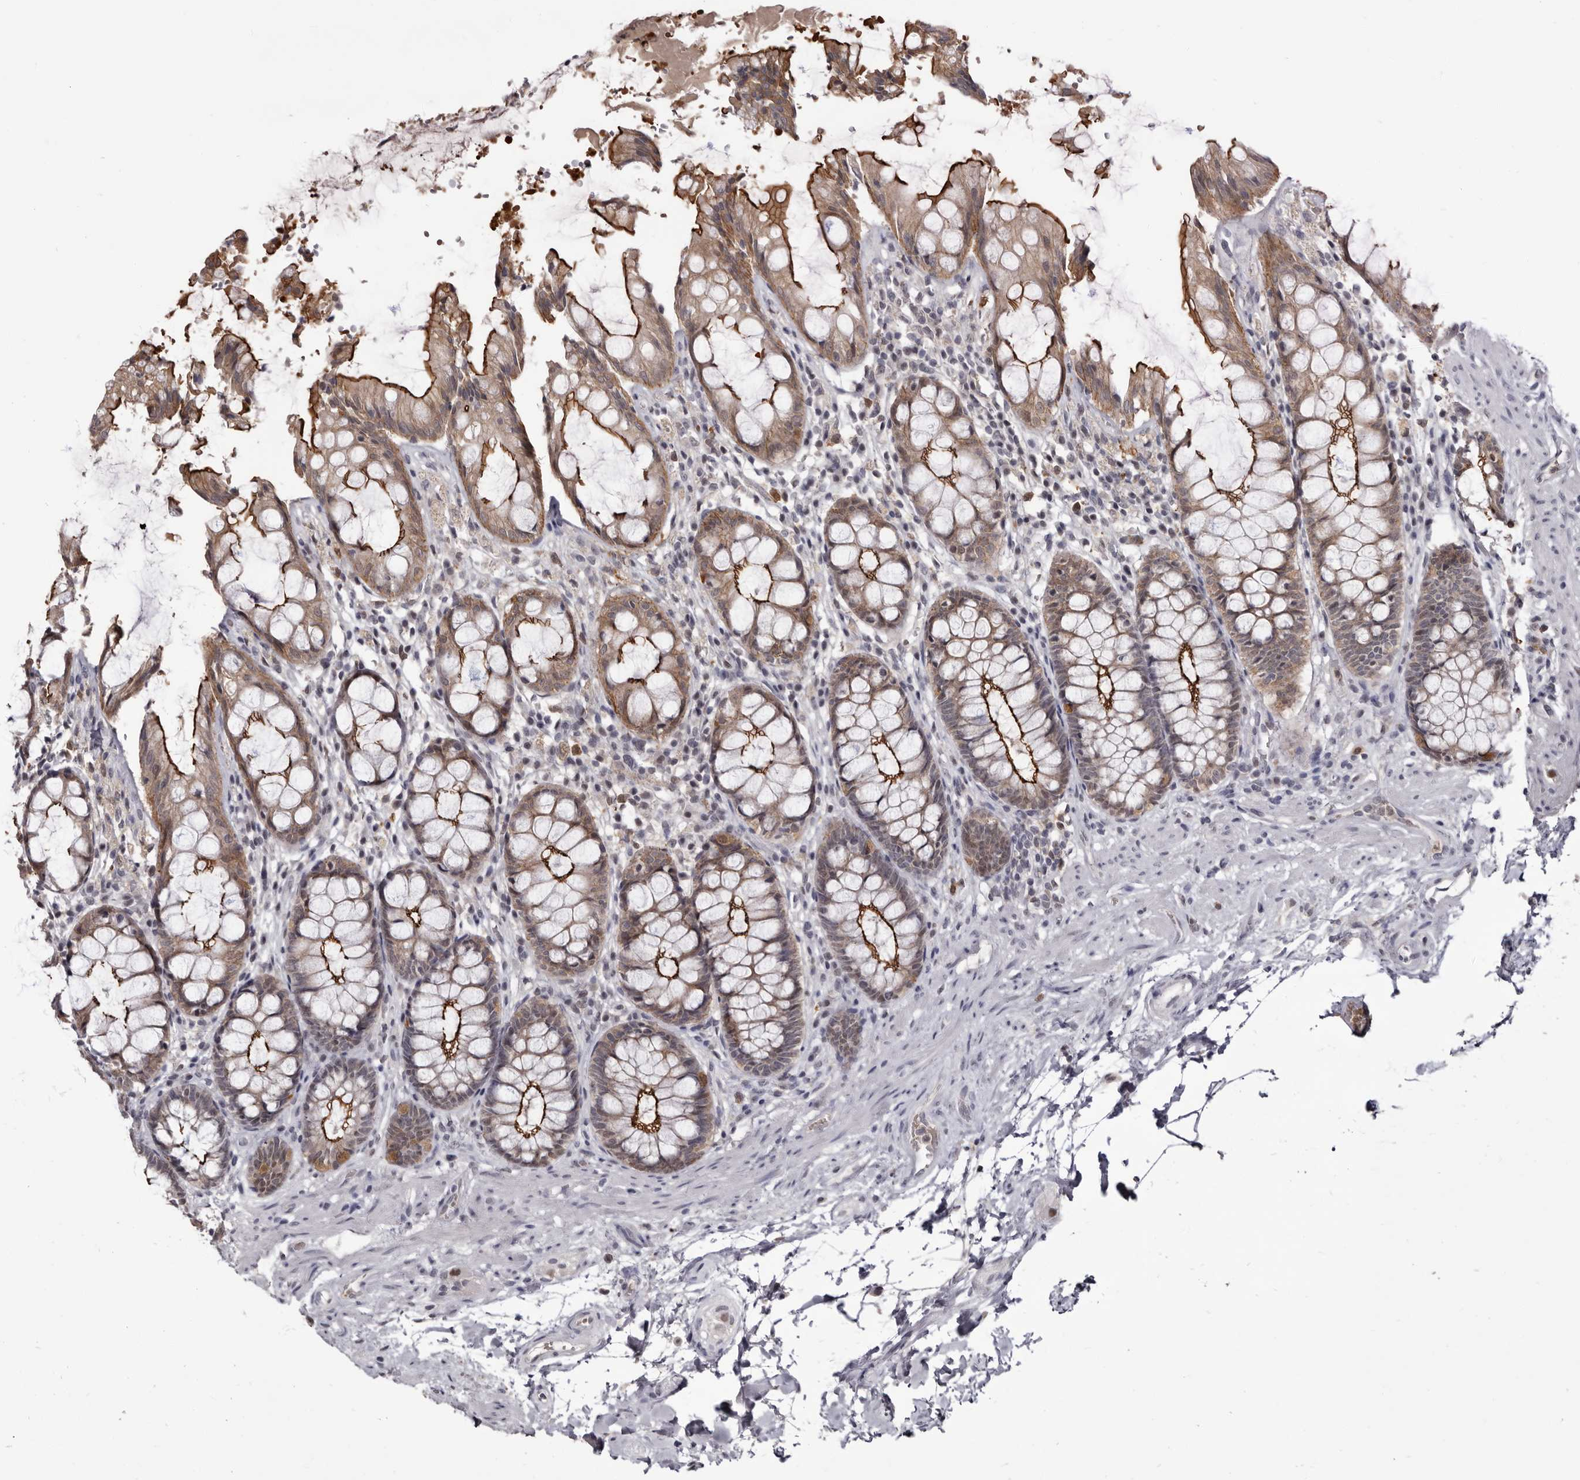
{"staining": {"intensity": "strong", "quantity": ">75%", "location": "cytoplasmic/membranous"}, "tissue": "rectum", "cell_type": "Glandular cells", "image_type": "normal", "snomed": [{"axis": "morphology", "description": "Normal tissue, NOS"}, {"axis": "topography", "description": "Rectum"}], "caption": "This photomicrograph shows benign rectum stained with IHC to label a protein in brown. The cytoplasmic/membranous of glandular cells show strong positivity for the protein. Nuclei are counter-stained blue.", "gene": "CGN", "patient": {"sex": "male", "age": 64}}